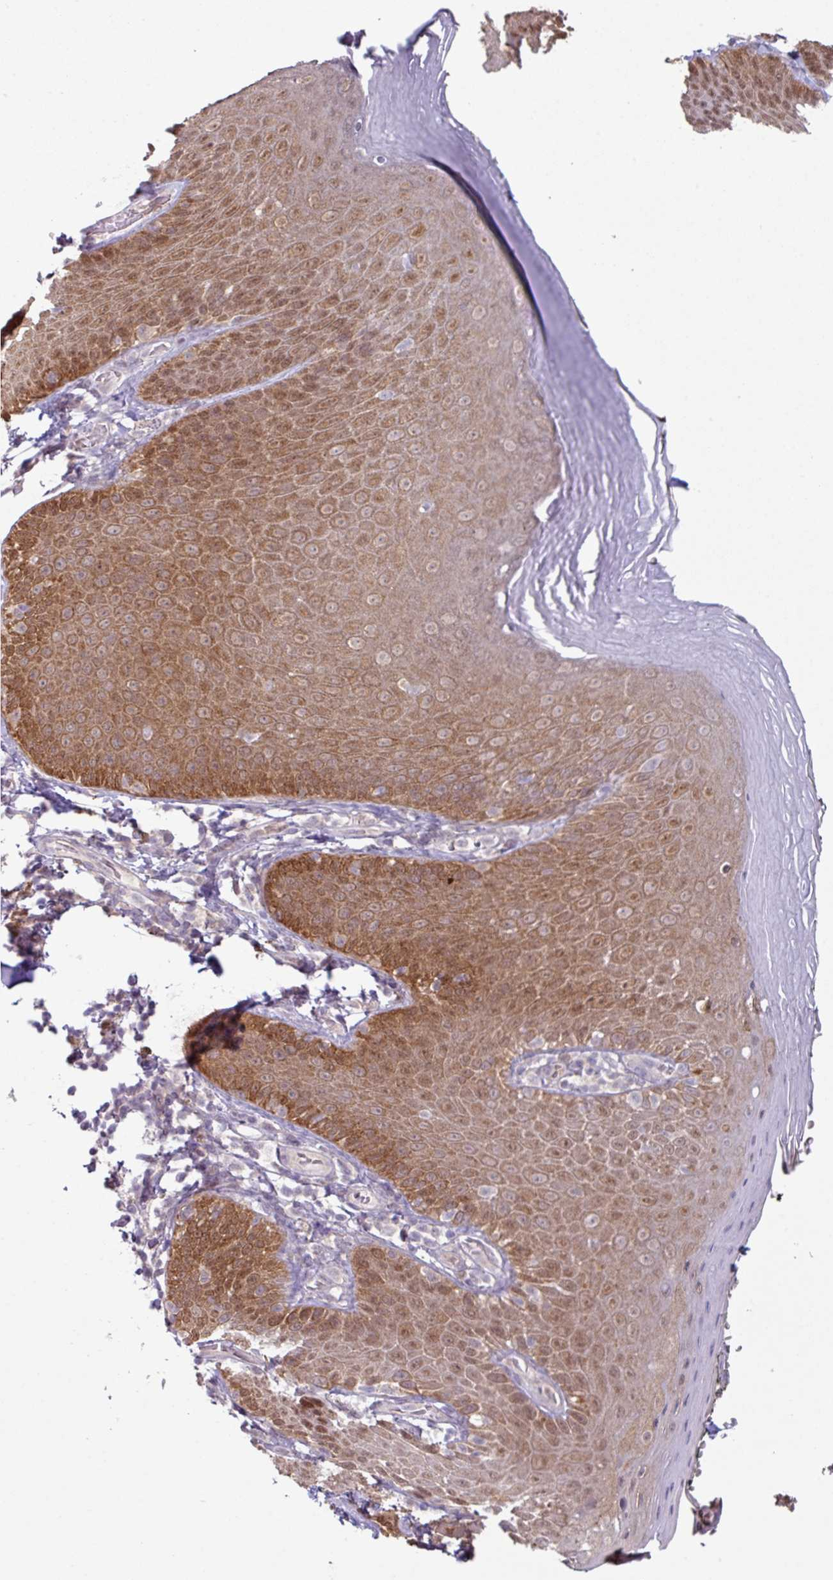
{"staining": {"intensity": "moderate", "quantity": ">75%", "location": "cytoplasmic/membranous,nuclear"}, "tissue": "skin", "cell_type": "Epidermal cells", "image_type": "normal", "snomed": [{"axis": "morphology", "description": "Normal tissue, NOS"}, {"axis": "topography", "description": "Anal"}, {"axis": "topography", "description": "Peripheral nerve tissue"}], "caption": "Immunohistochemistry image of normal skin: human skin stained using IHC reveals medium levels of moderate protein expression localized specifically in the cytoplasmic/membranous,nuclear of epidermal cells, appearing as a cytoplasmic/membranous,nuclear brown color.", "gene": "TTLL12", "patient": {"sex": "male", "age": 53}}